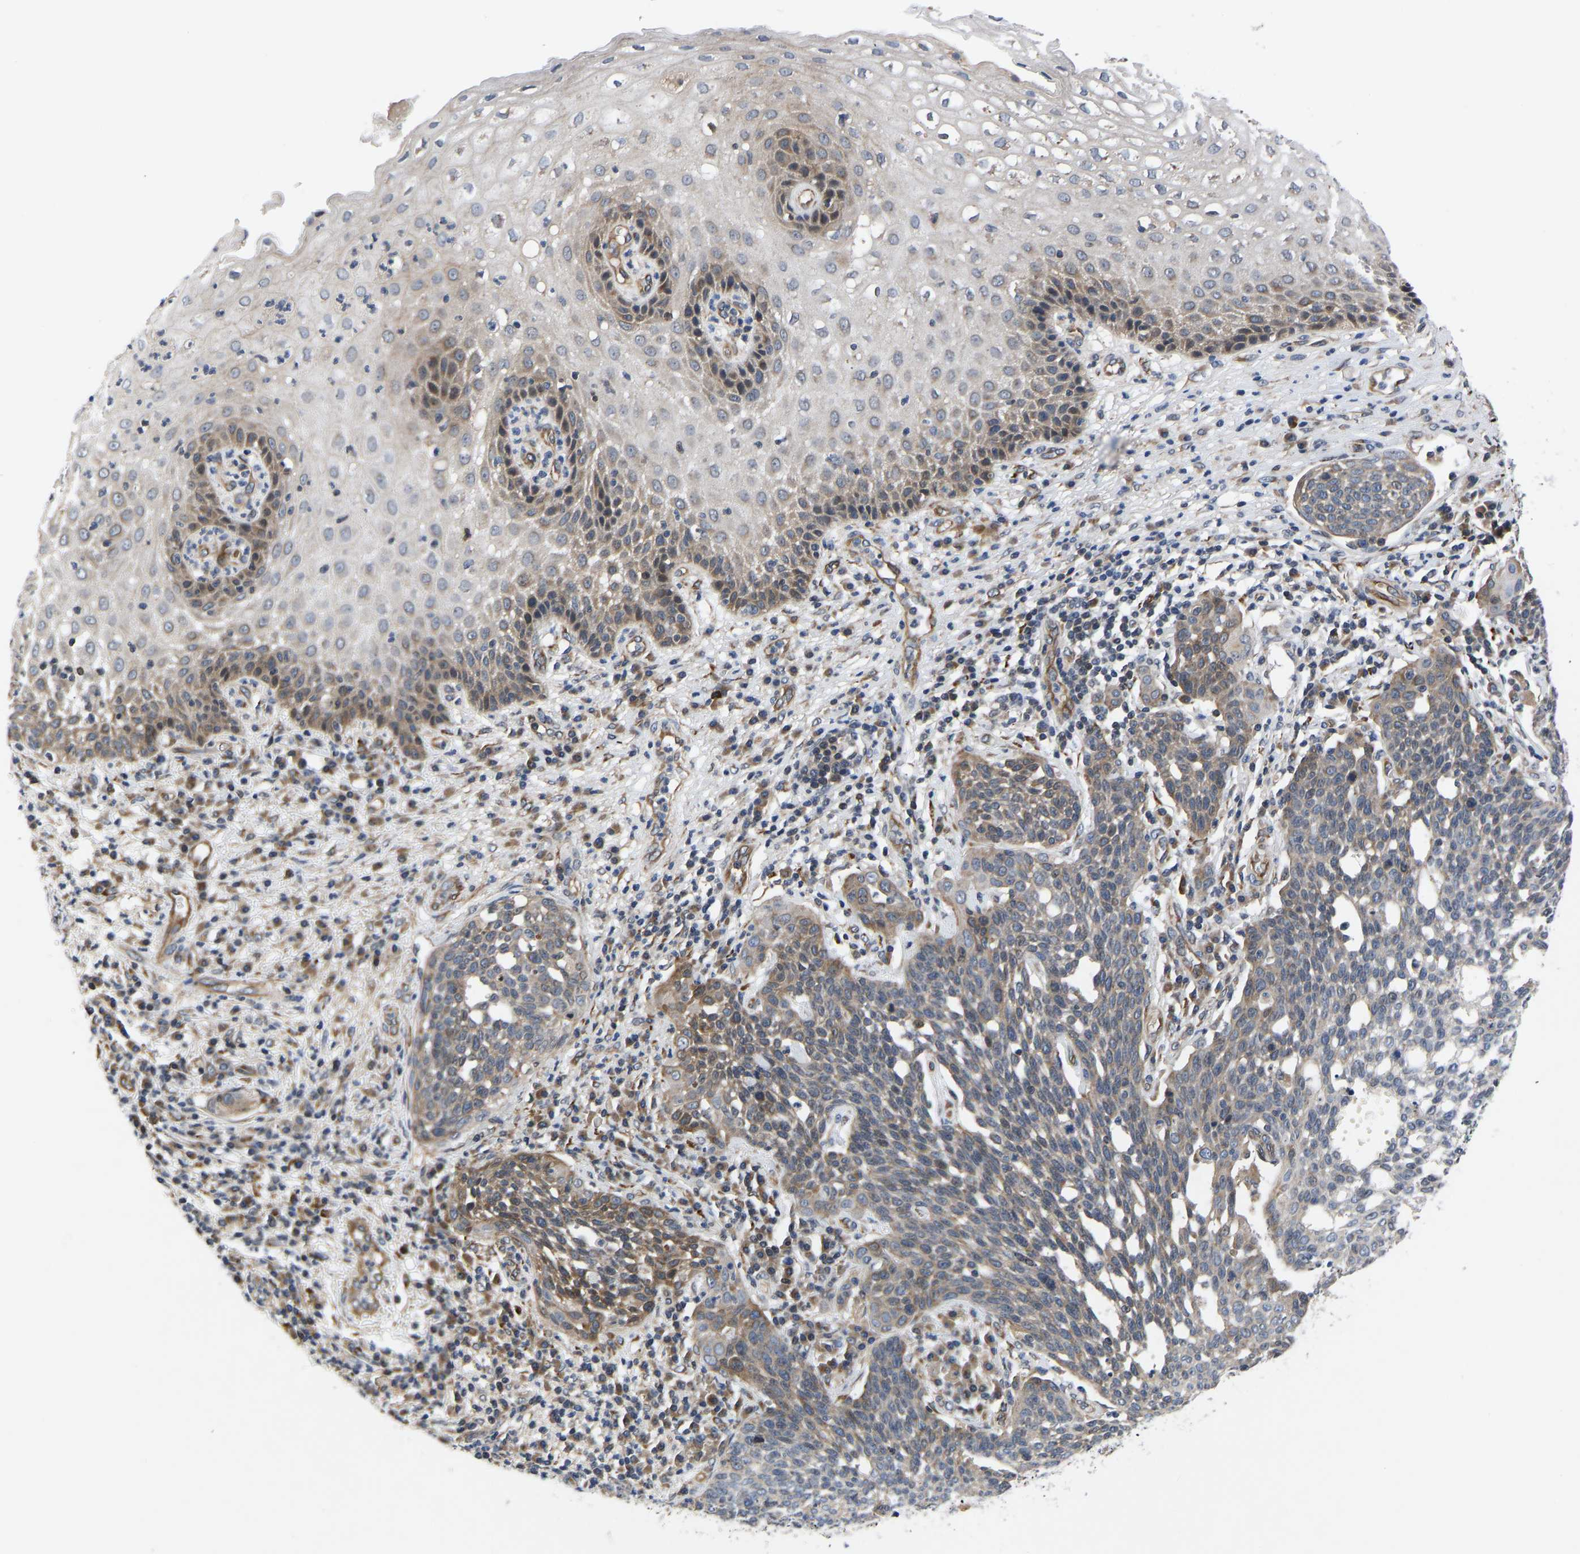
{"staining": {"intensity": "moderate", "quantity": "<25%", "location": "cytoplasmic/membranous"}, "tissue": "cervical cancer", "cell_type": "Tumor cells", "image_type": "cancer", "snomed": [{"axis": "morphology", "description": "Squamous cell carcinoma, NOS"}, {"axis": "topography", "description": "Cervix"}], "caption": "About <25% of tumor cells in cervical cancer reveal moderate cytoplasmic/membranous protein positivity as visualized by brown immunohistochemical staining.", "gene": "FRRS1", "patient": {"sex": "female", "age": 34}}